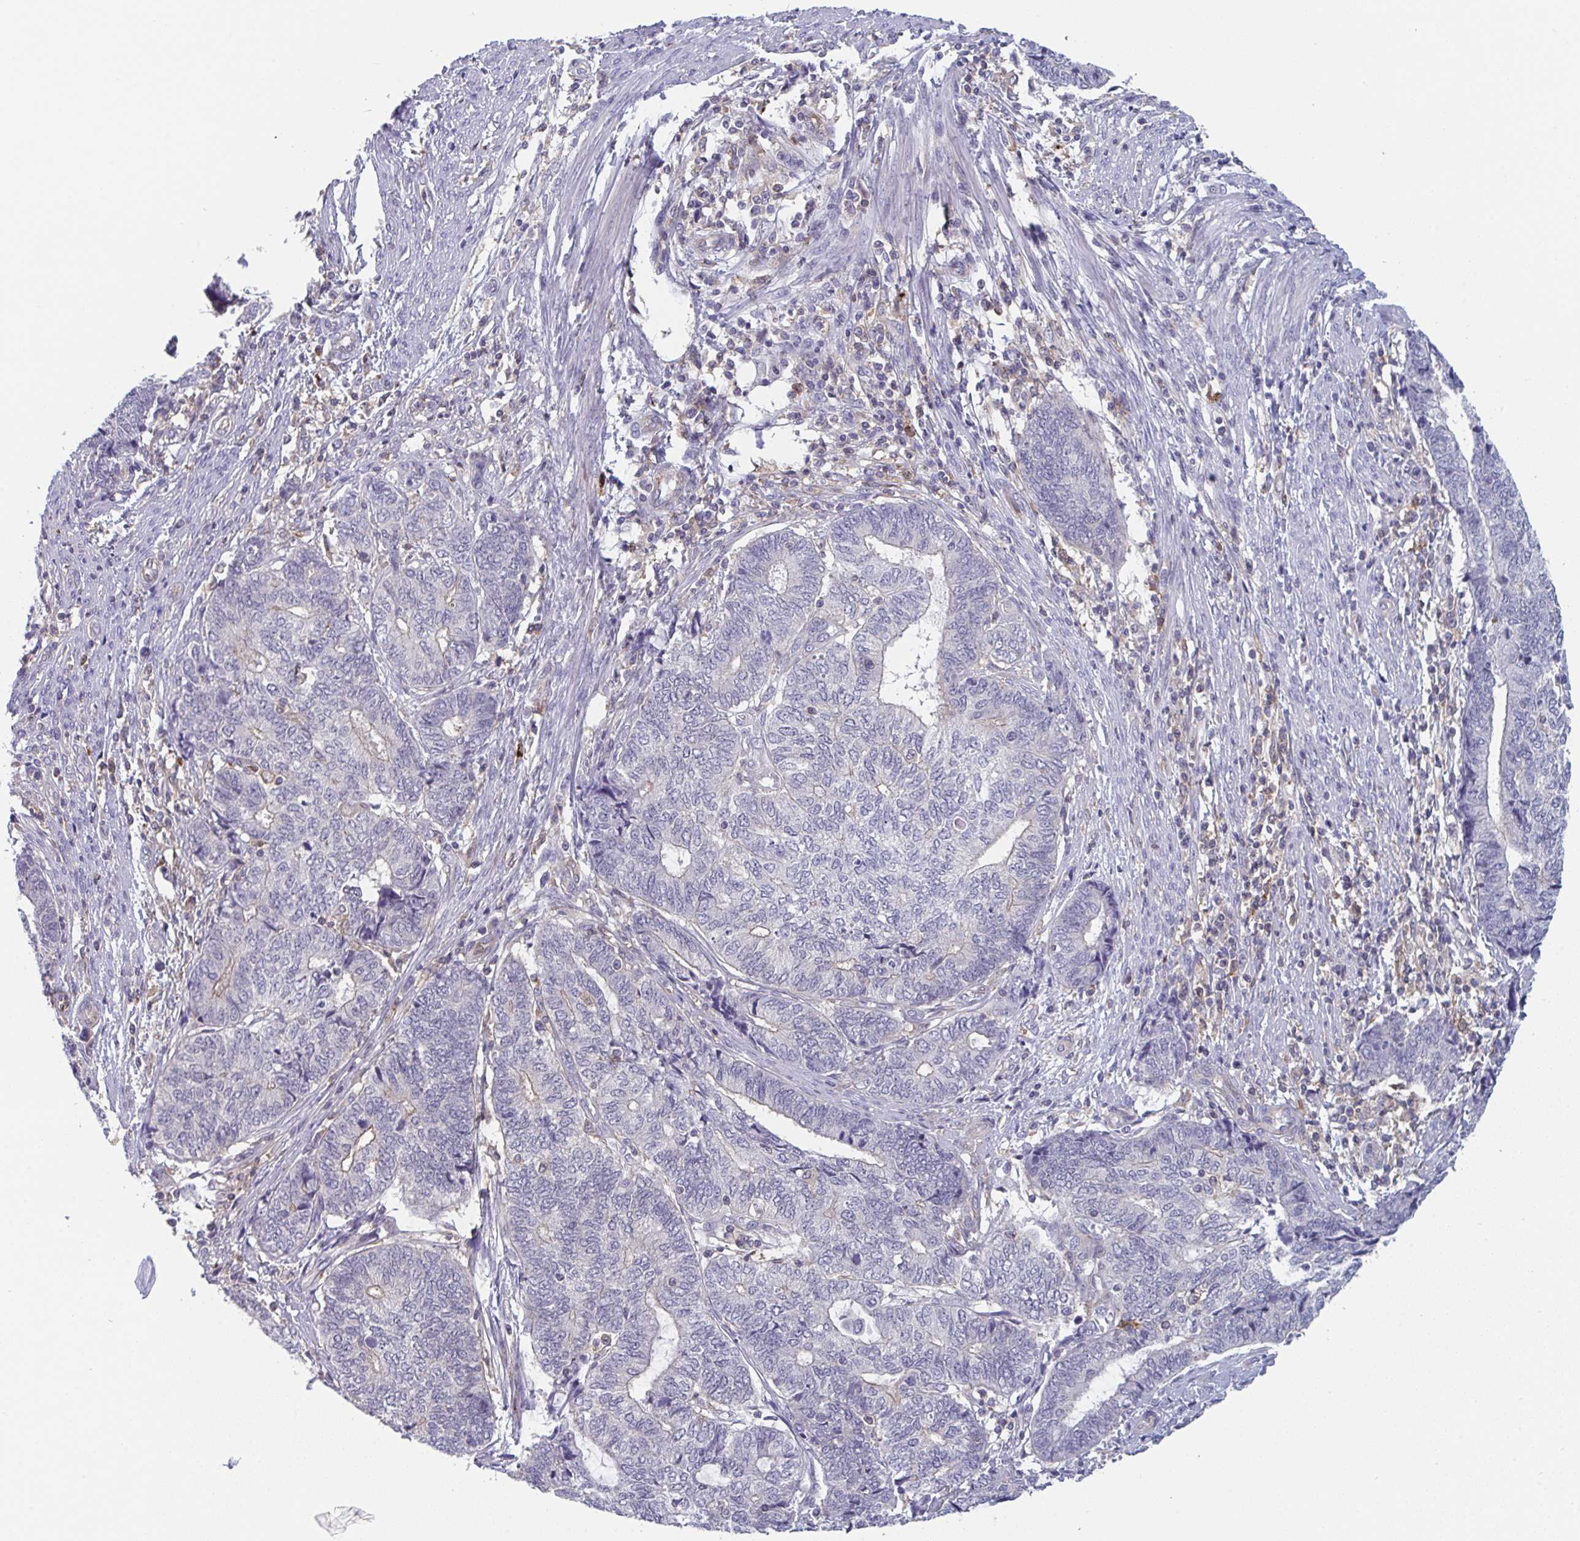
{"staining": {"intensity": "negative", "quantity": "none", "location": "none"}, "tissue": "endometrial cancer", "cell_type": "Tumor cells", "image_type": "cancer", "snomed": [{"axis": "morphology", "description": "Adenocarcinoma, NOS"}, {"axis": "topography", "description": "Uterus"}, {"axis": "topography", "description": "Endometrium"}], "caption": "Immunohistochemistry (IHC) of human endometrial cancer (adenocarcinoma) reveals no expression in tumor cells.", "gene": "DISP2", "patient": {"sex": "female", "age": 70}}